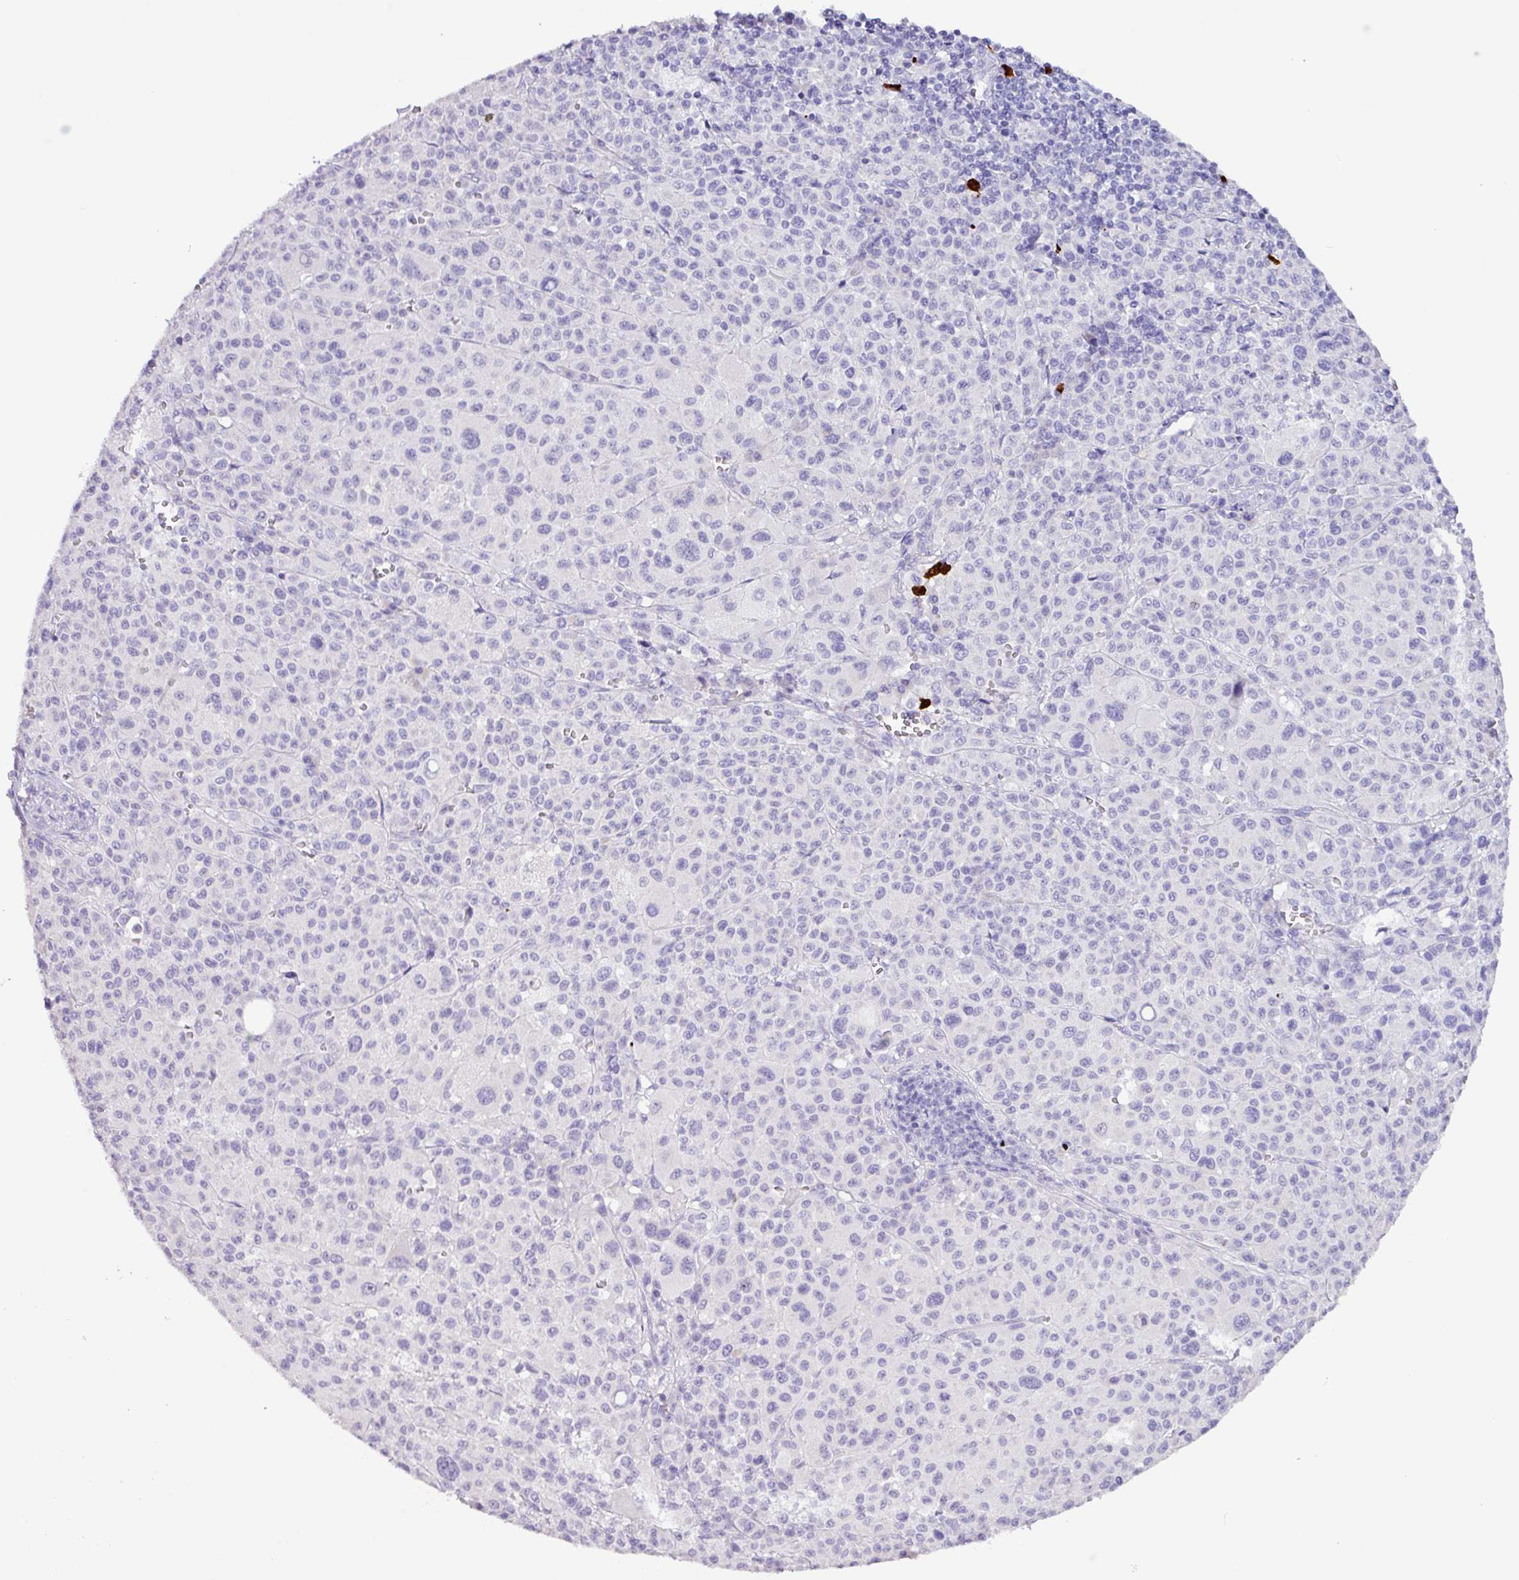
{"staining": {"intensity": "negative", "quantity": "none", "location": "none"}, "tissue": "melanoma", "cell_type": "Tumor cells", "image_type": "cancer", "snomed": [{"axis": "morphology", "description": "Malignant melanoma, Metastatic site"}, {"axis": "topography", "description": "Skin"}], "caption": "Image shows no significant protein staining in tumor cells of malignant melanoma (metastatic site).", "gene": "MRM2", "patient": {"sex": "female", "age": 74}}